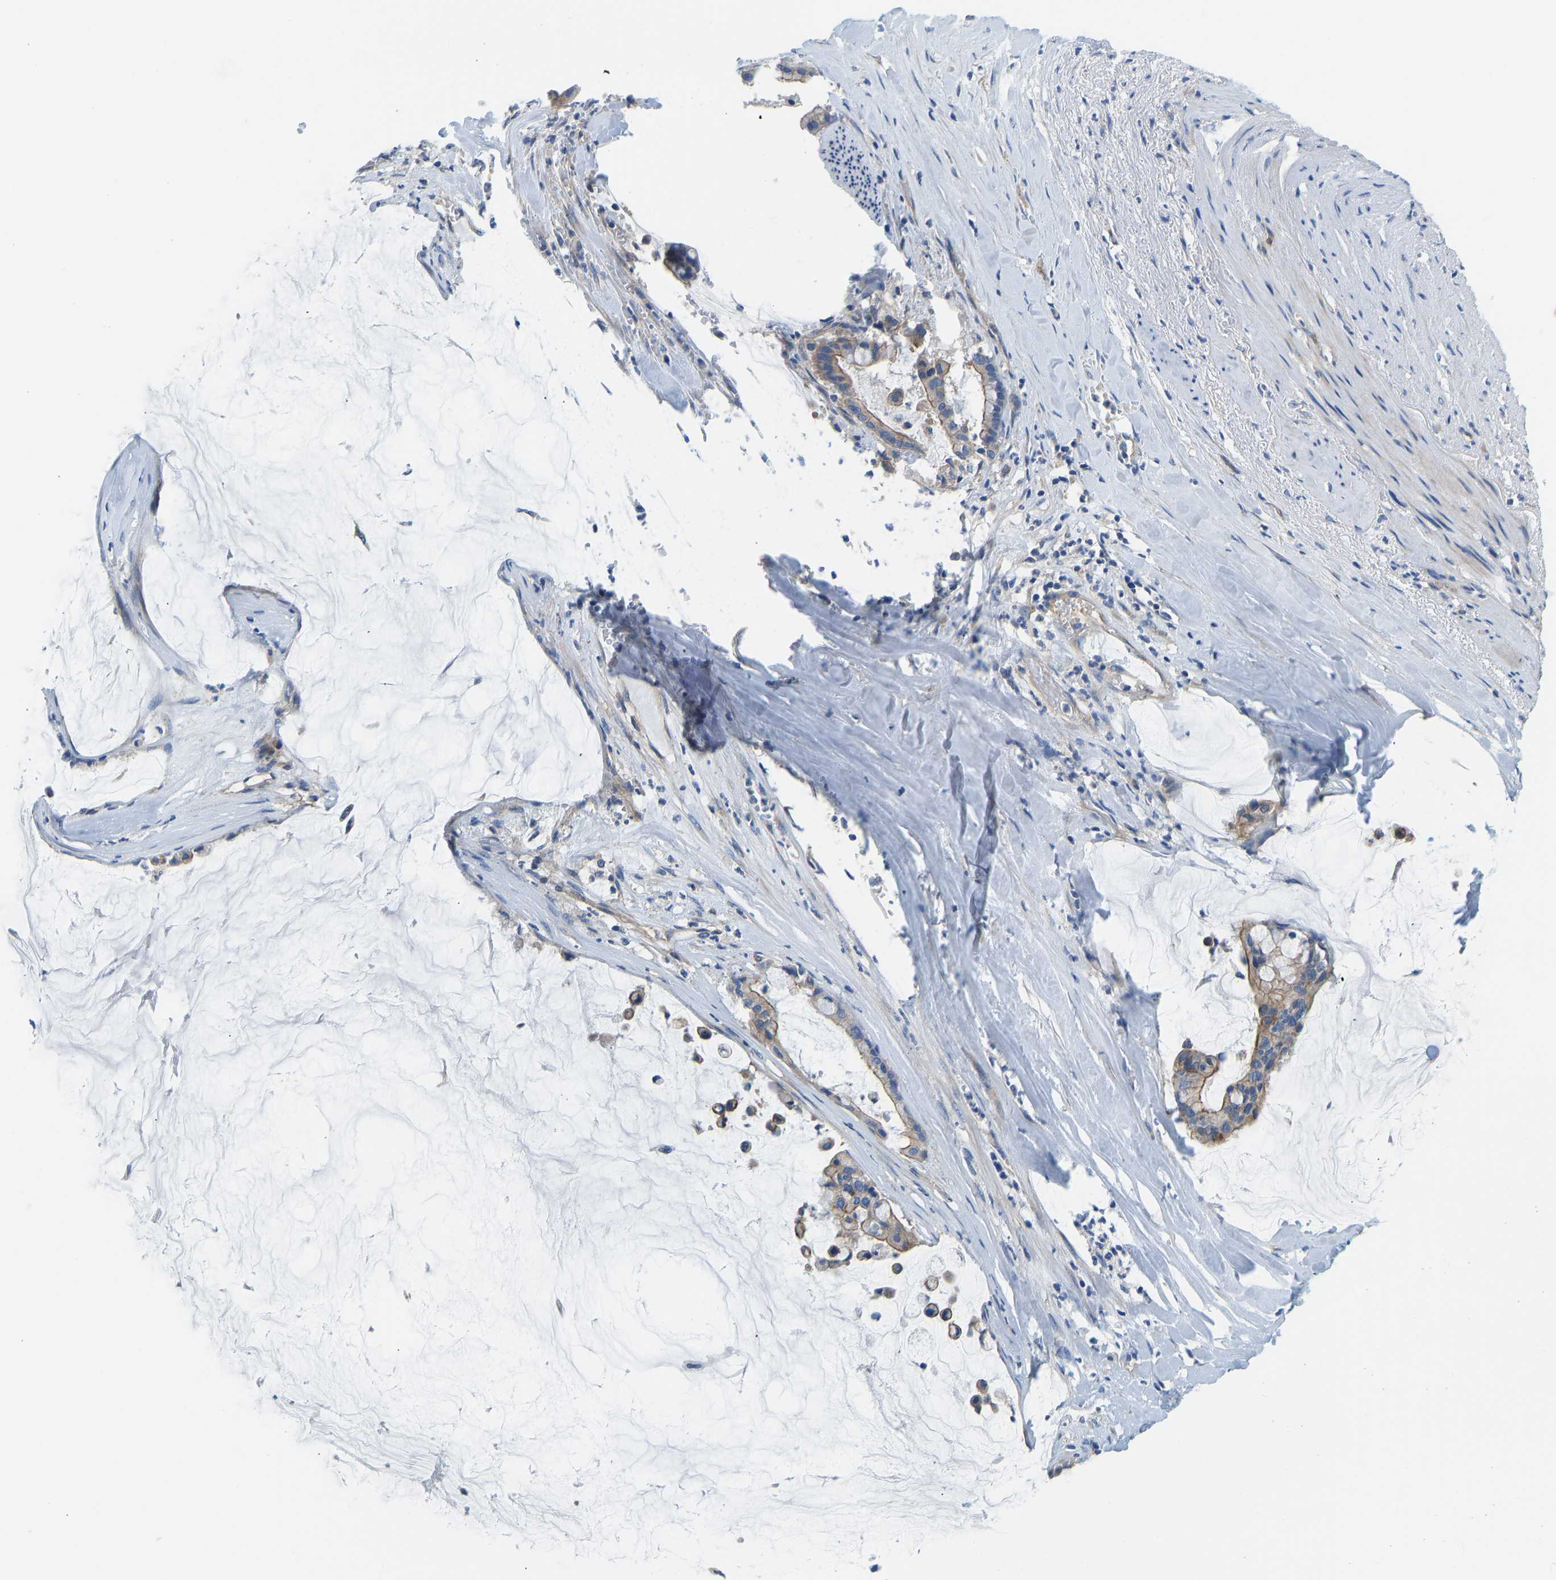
{"staining": {"intensity": "moderate", "quantity": "25%-75%", "location": "cytoplasmic/membranous"}, "tissue": "pancreatic cancer", "cell_type": "Tumor cells", "image_type": "cancer", "snomed": [{"axis": "morphology", "description": "Adenocarcinoma, NOS"}, {"axis": "topography", "description": "Pancreas"}], "caption": "Moderate cytoplasmic/membranous protein expression is identified in about 25%-75% of tumor cells in pancreatic cancer (adenocarcinoma).", "gene": "CHAD", "patient": {"sex": "male", "age": 41}}